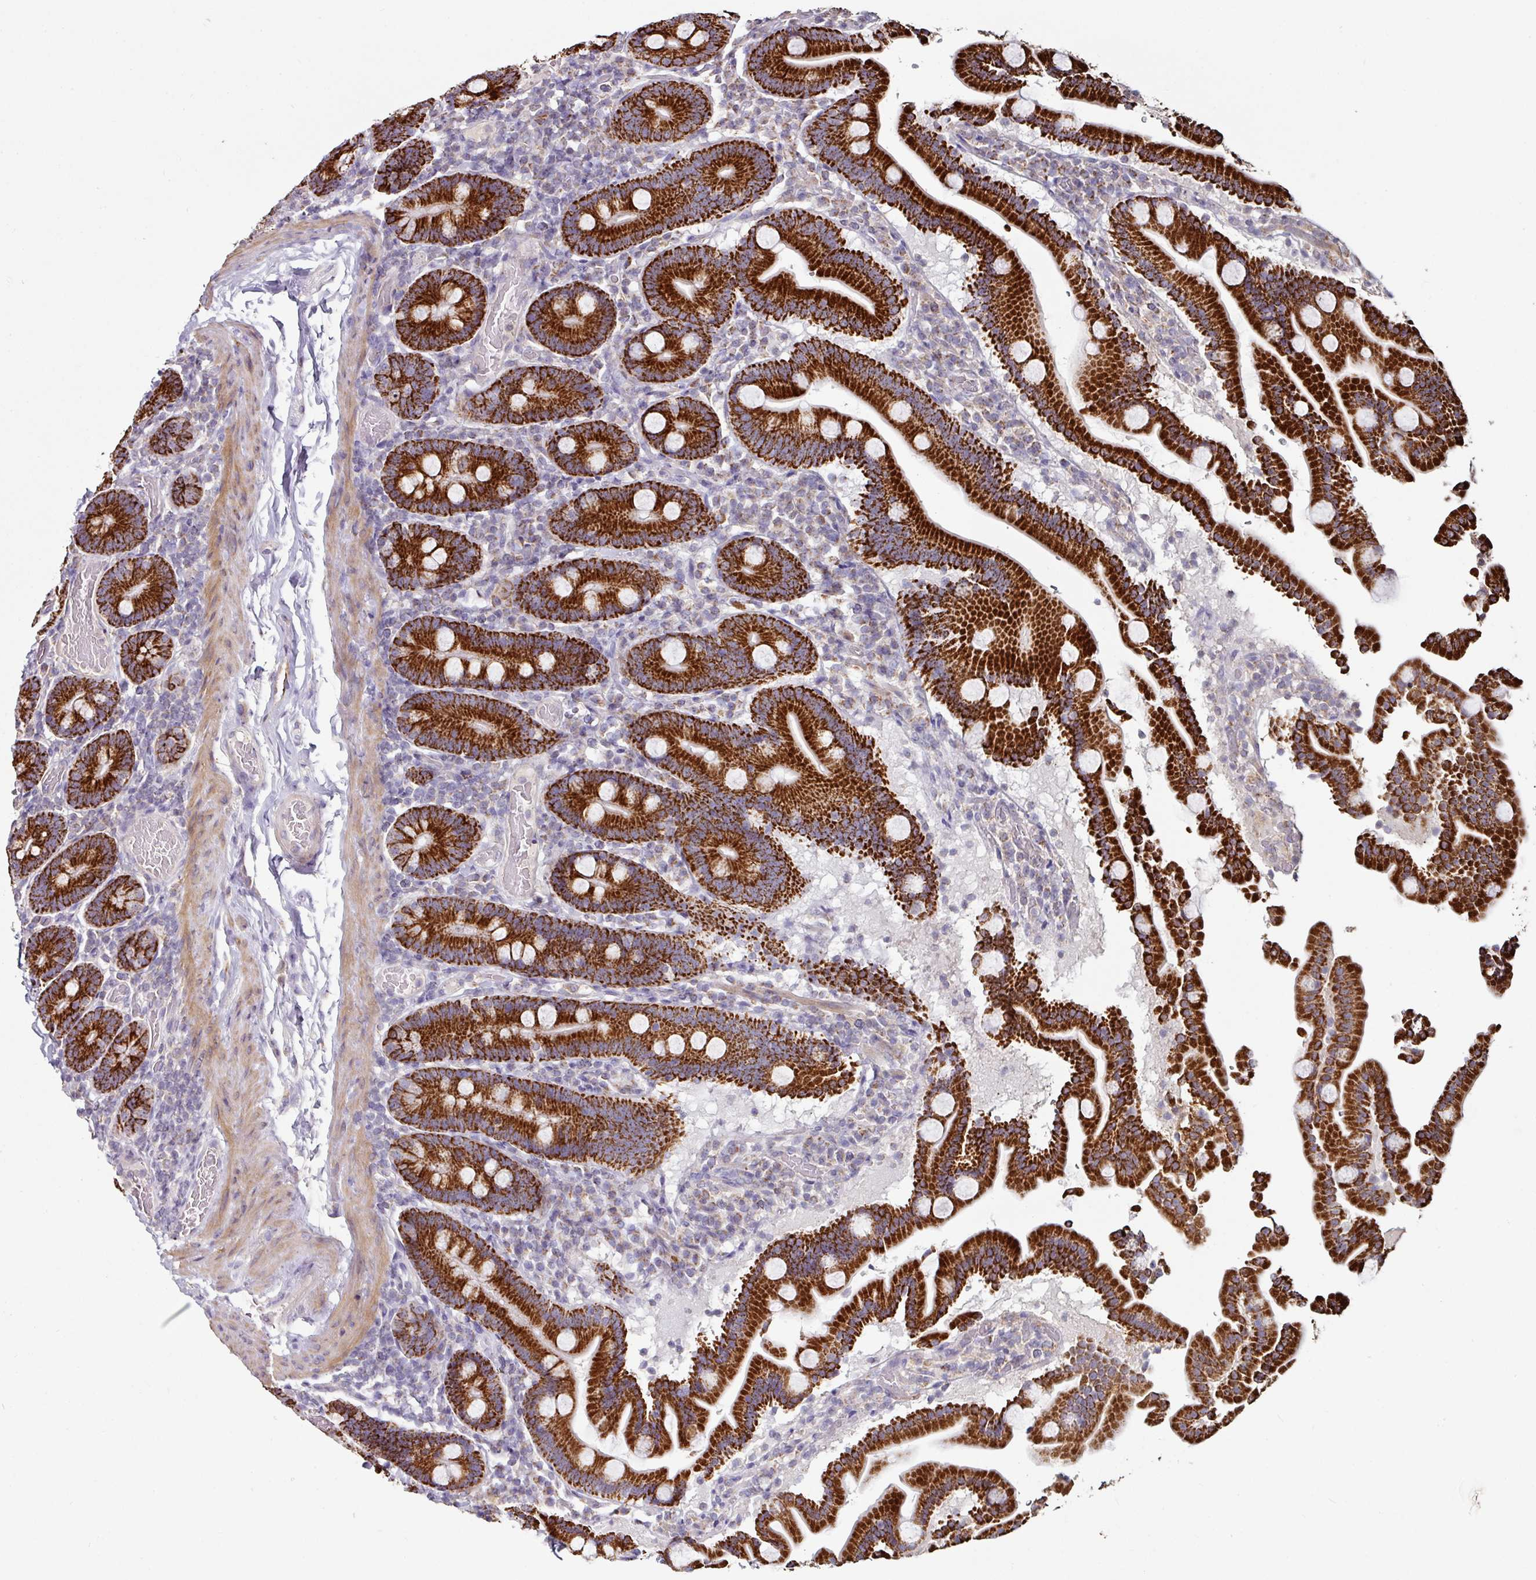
{"staining": {"intensity": "strong", "quantity": ">75%", "location": "cytoplasmic/membranous"}, "tissue": "duodenum", "cell_type": "Glandular cells", "image_type": "normal", "snomed": [{"axis": "morphology", "description": "Normal tissue, NOS"}, {"axis": "topography", "description": "Duodenum"}], "caption": "This is an image of IHC staining of benign duodenum, which shows strong staining in the cytoplasmic/membranous of glandular cells.", "gene": "OR2D3", "patient": {"sex": "male", "age": 55}}